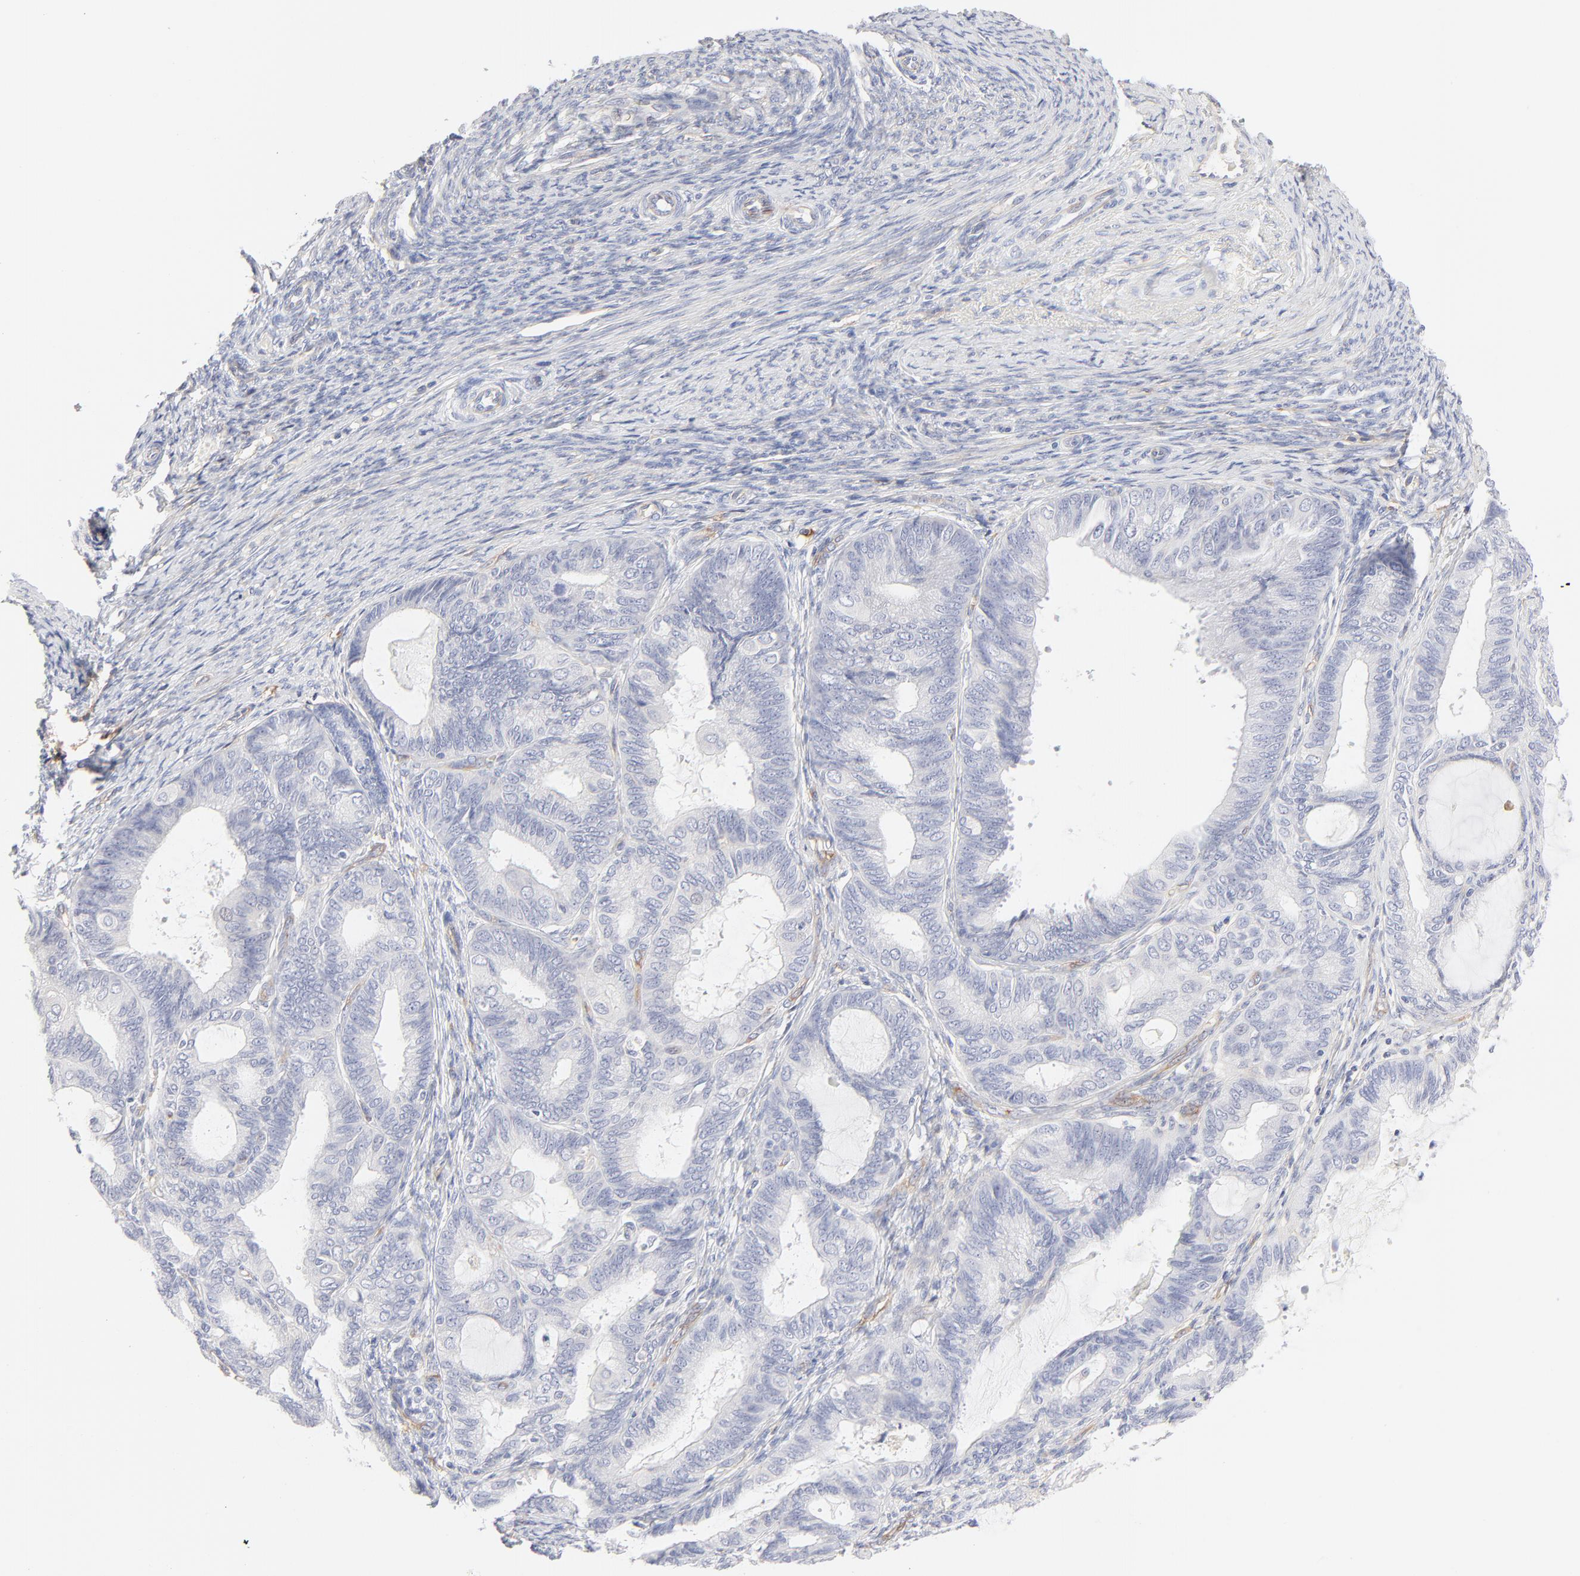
{"staining": {"intensity": "negative", "quantity": "none", "location": "none"}, "tissue": "endometrial cancer", "cell_type": "Tumor cells", "image_type": "cancer", "snomed": [{"axis": "morphology", "description": "Adenocarcinoma, NOS"}, {"axis": "topography", "description": "Endometrium"}], "caption": "Image shows no protein staining in tumor cells of endometrial adenocarcinoma tissue. (DAB immunohistochemistry visualized using brightfield microscopy, high magnification).", "gene": "ITGA5", "patient": {"sex": "female", "age": 63}}